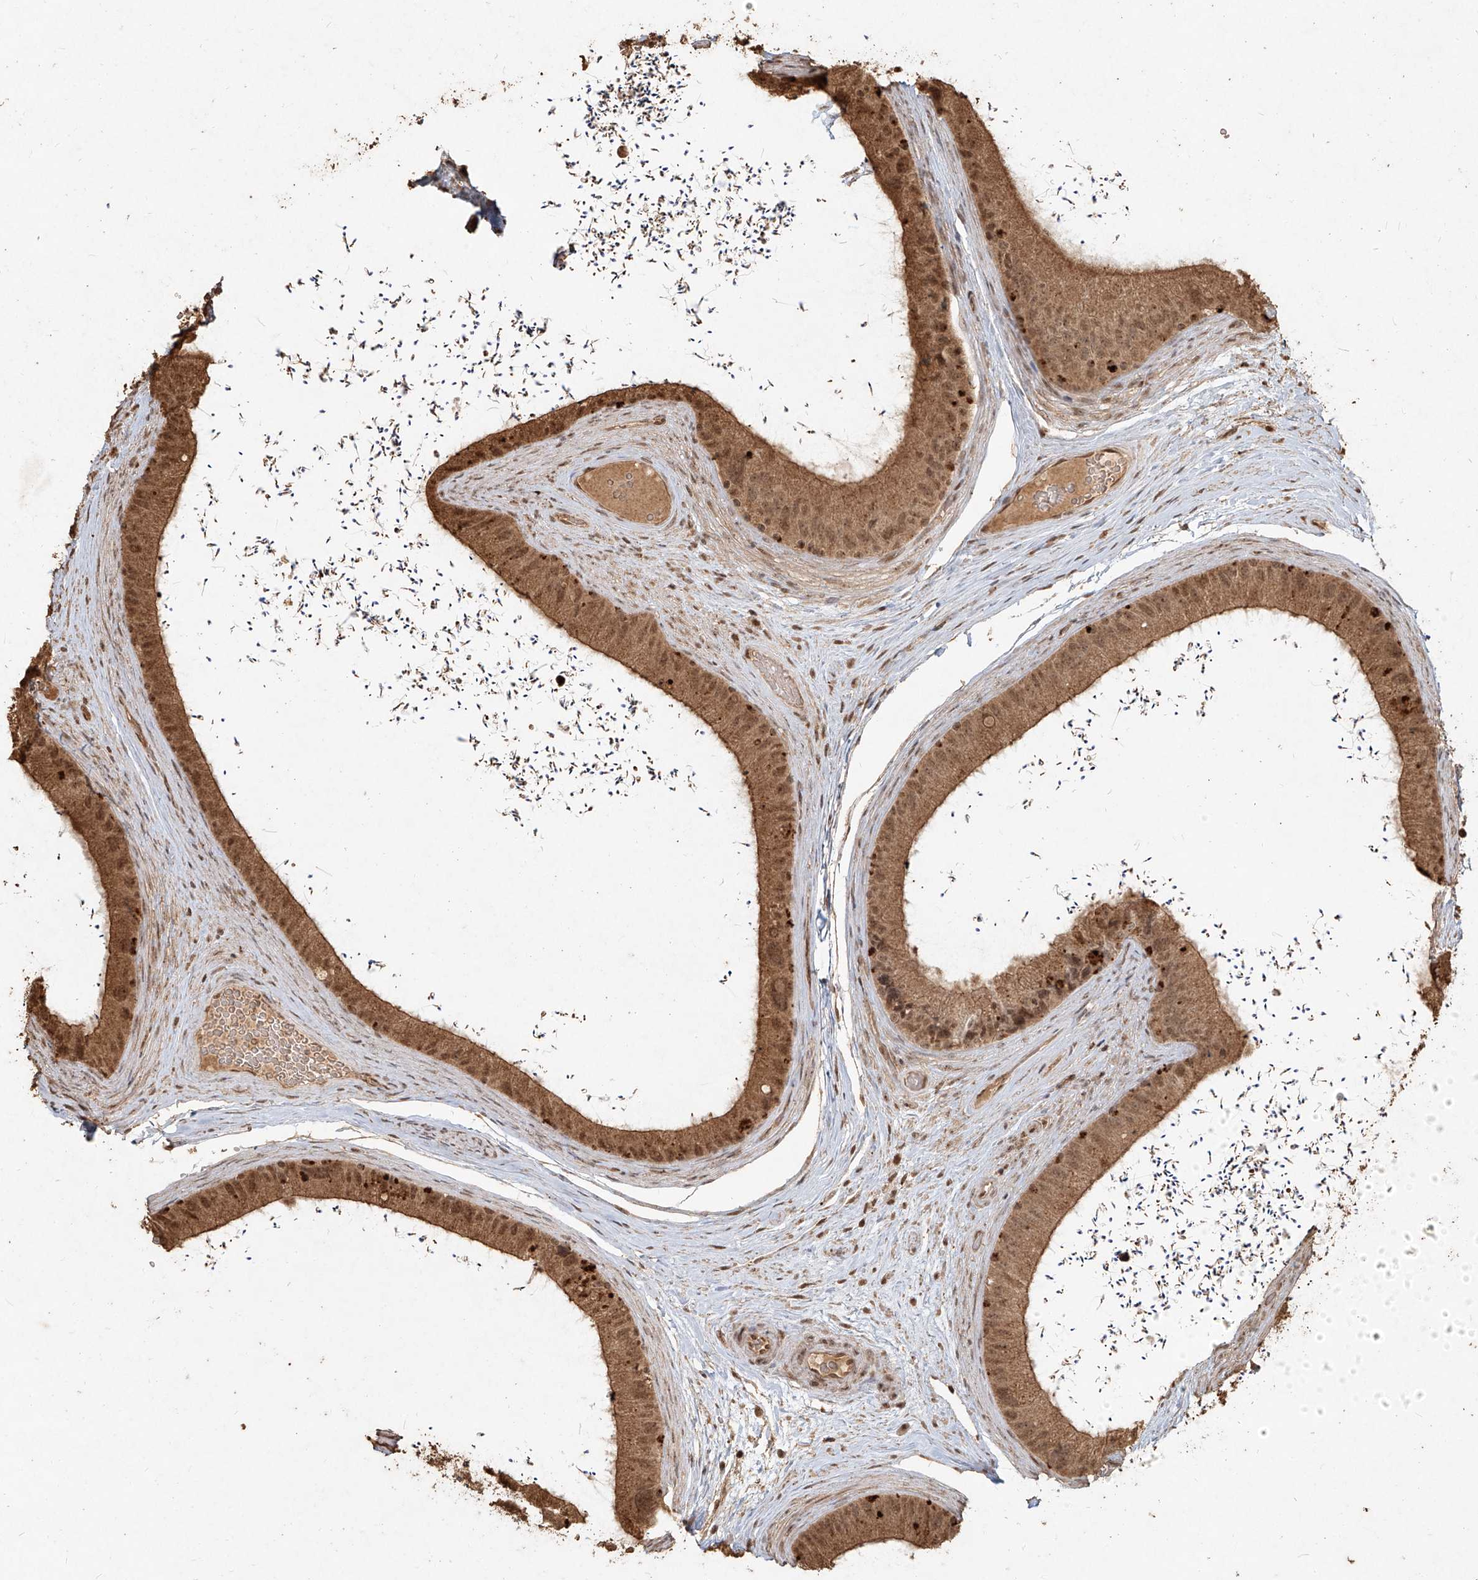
{"staining": {"intensity": "moderate", "quantity": ">75%", "location": "cytoplasmic/membranous,nuclear"}, "tissue": "epididymis", "cell_type": "Glandular cells", "image_type": "normal", "snomed": [{"axis": "morphology", "description": "Normal tissue, NOS"}, {"axis": "topography", "description": "Epididymis, spermatic cord, NOS"}], "caption": "Protein expression analysis of benign human epididymis reveals moderate cytoplasmic/membranous,nuclear staining in about >75% of glandular cells.", "gene": "UBE2K", "patient": {"sex": "male", "age": 50}}